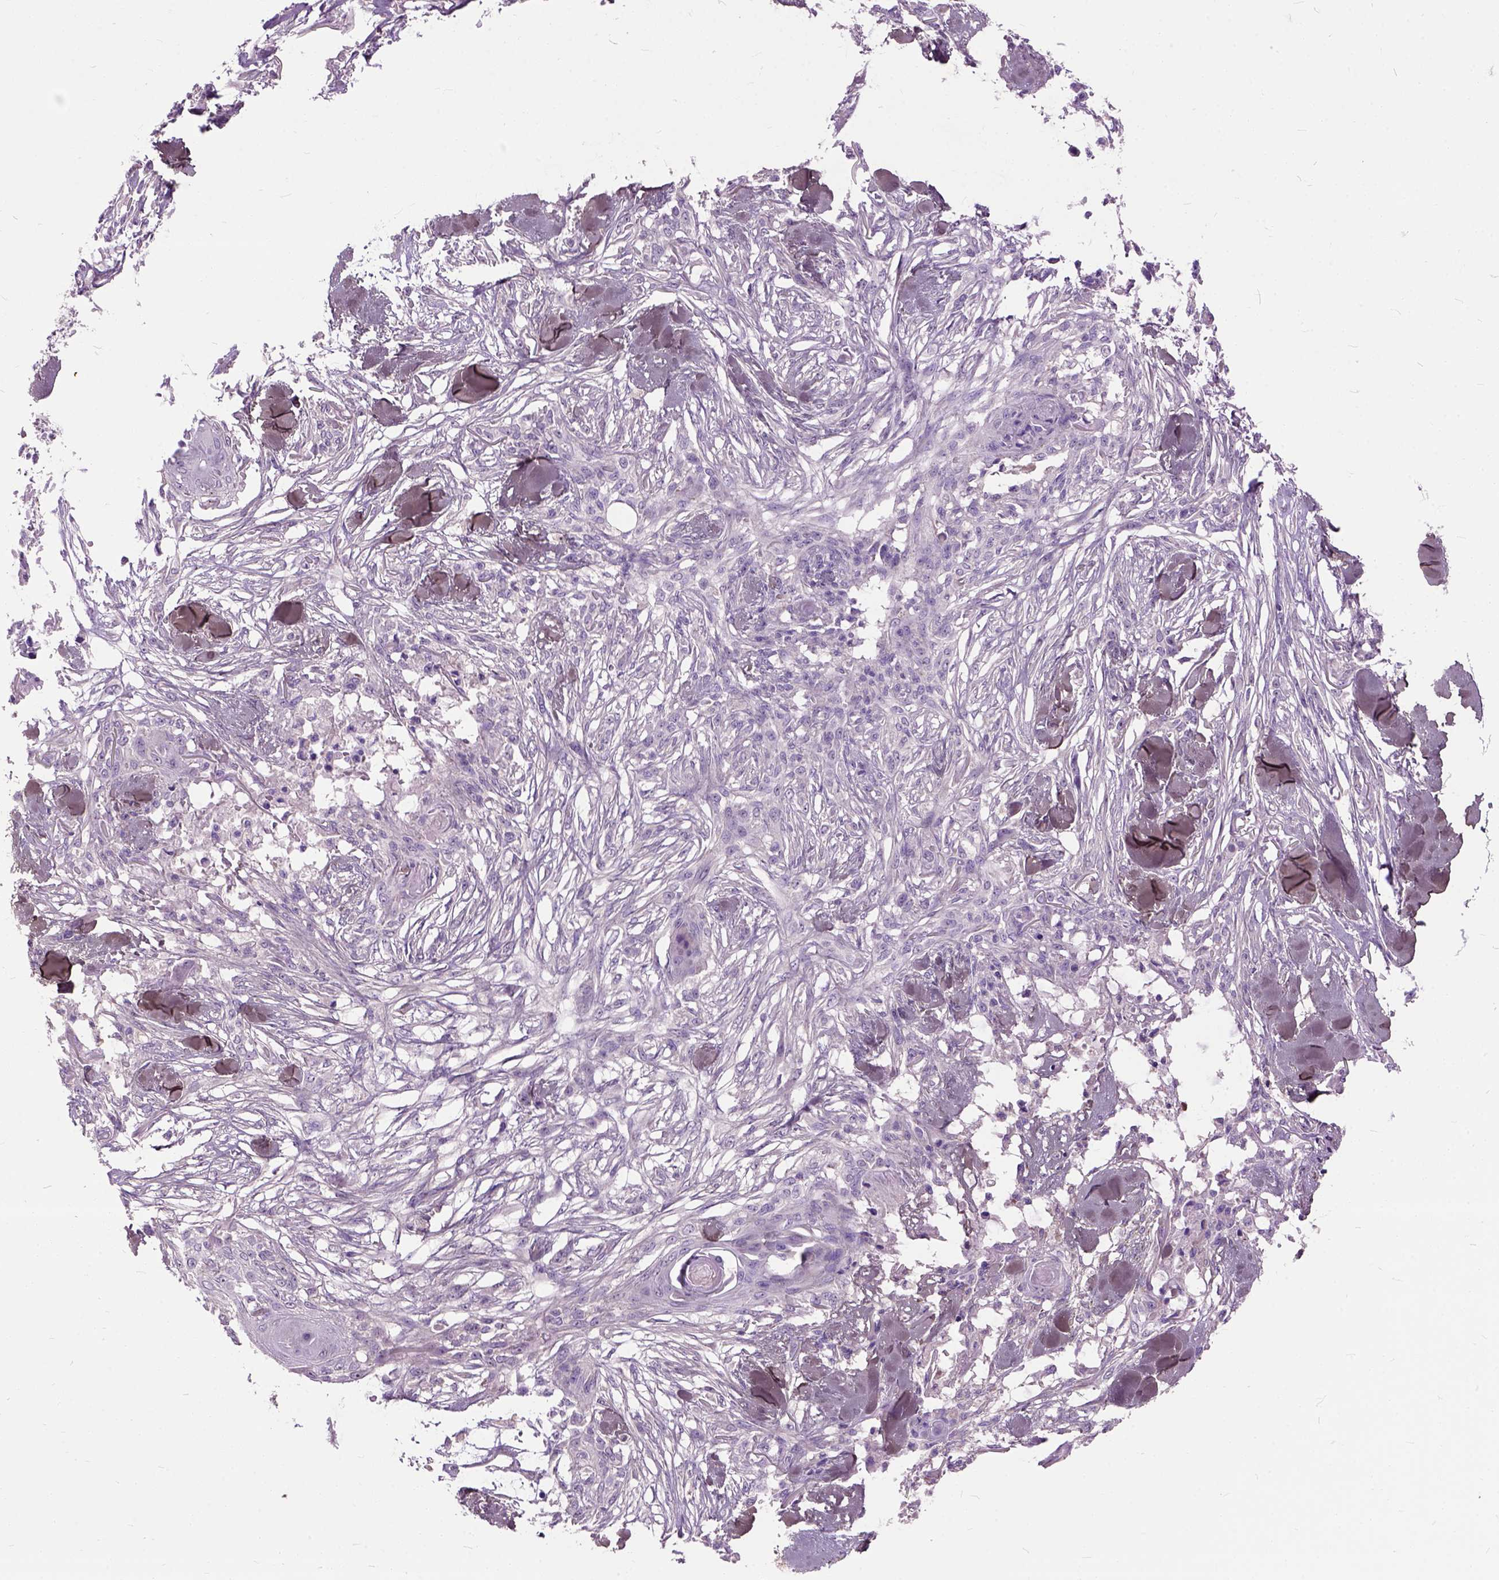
{"staining": {"intensity": "negative", "quantity": "none", "location": "none"}, "tissue": "skin cancer", "cell_type": "Tumor cells", "image_type": "cancer", "snomed": [{"axis": "morphology", "description": "Squamous cell carcinoma, NOS"}, {"axis": "topography", "description": "Skin"}], "caption": "An immunohistochemistry (IHC) photomicrograph of skin squamous cell carcinoma is shown. There is no staining in tumor cells of skin squamous cell carcinoma.", "gene": "MAPT", "patient": {"sex": "female", "age": 59}}